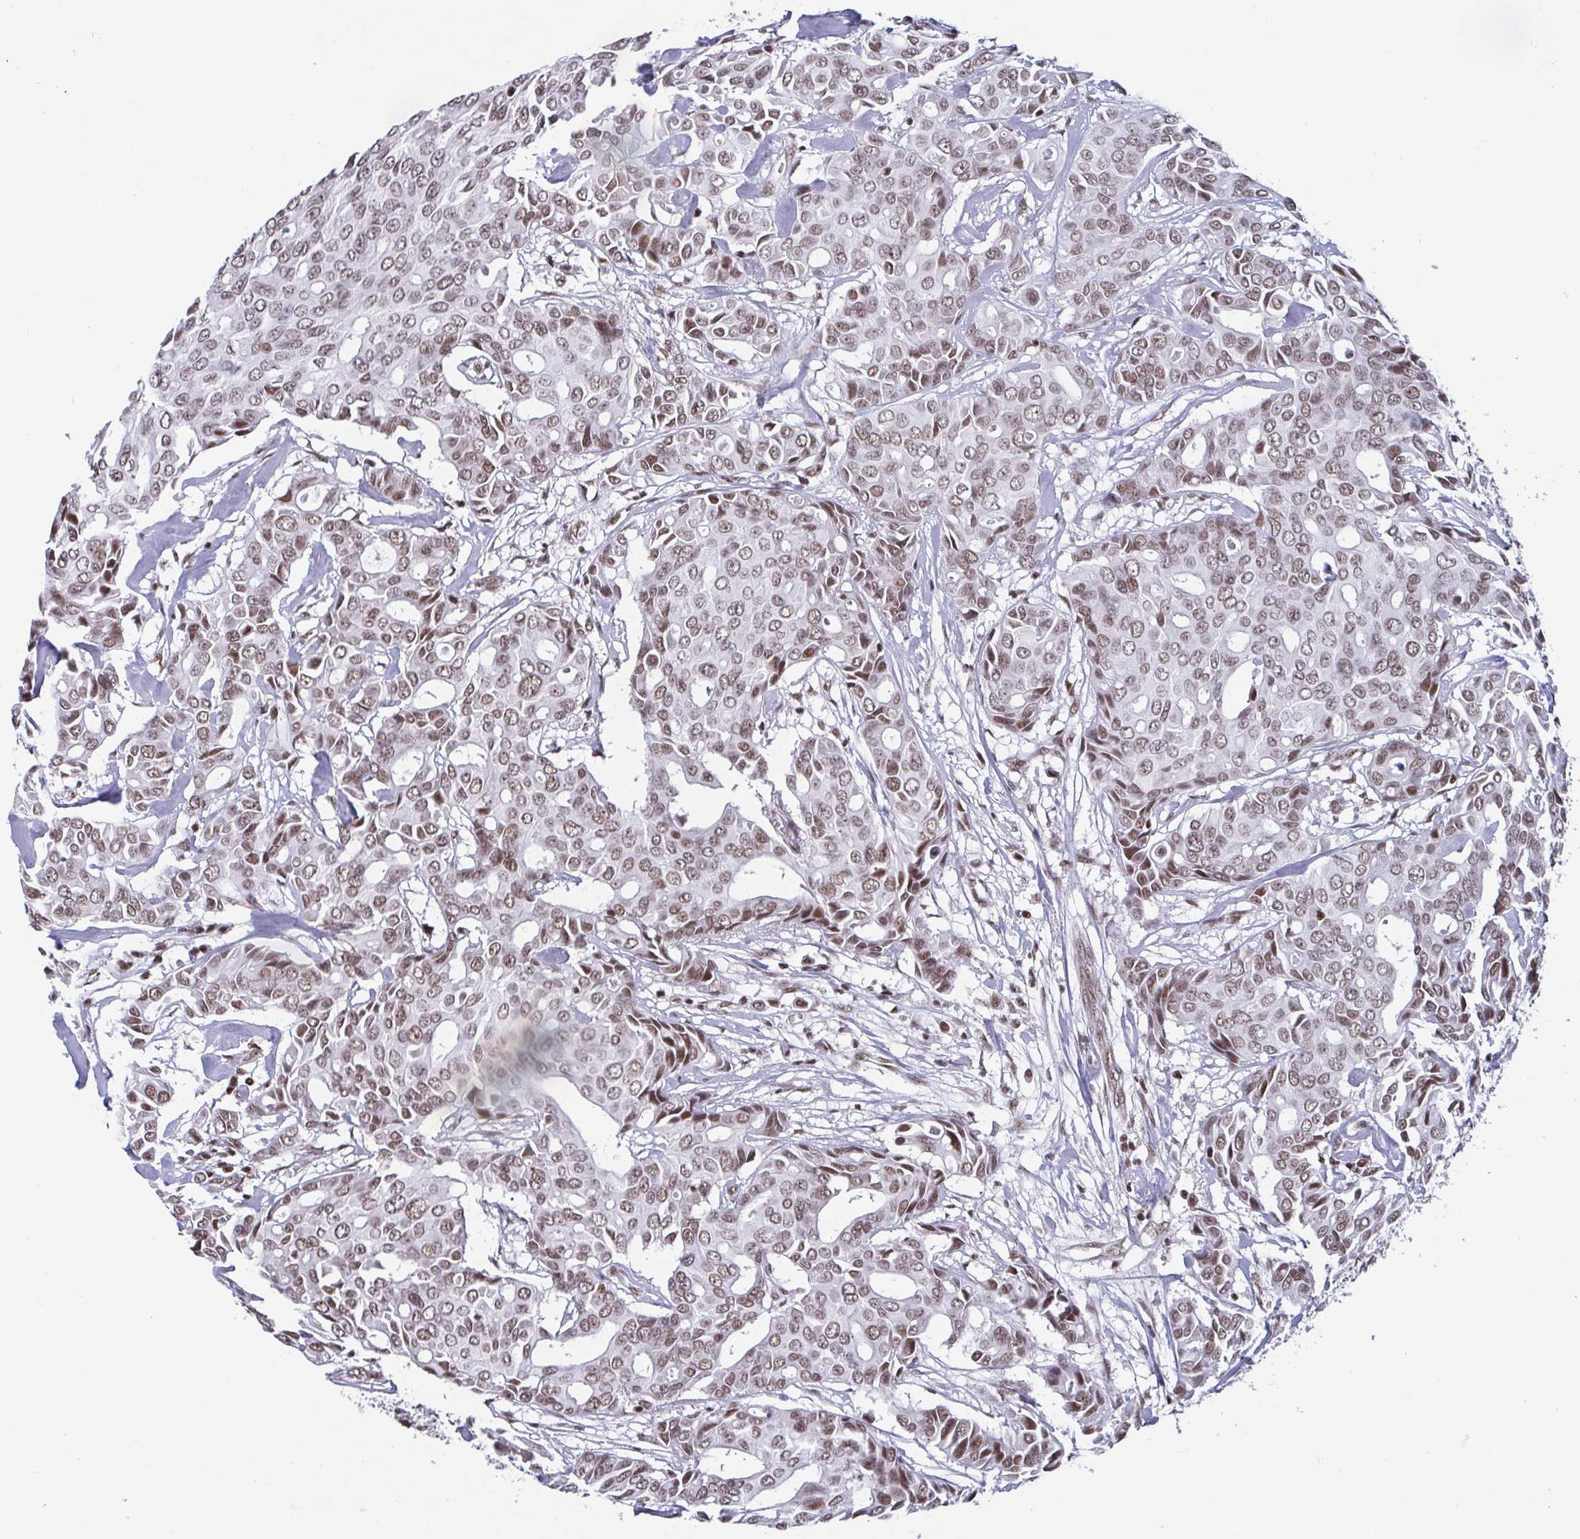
{"staining": {"intensity": "weak", "quantity": ">75%", "location": "nuclear"}, "tissue": "breast cancer", "cell_type": "Tumor cells", "image_type": "cancer", "snomed": [{"axis": "morphology", "description": "Duct carcinoma"}, {"axis": "topography", "description": "Breast"}], "caption": "DAB (3,3'-diaminobenzidine) immunohistochemical staining of breast invasive ductal carcinoma shows weak nuclear protein staining in about >75% of tumor cells. The staining was performed using DAB (3,3'-diaminobenzidine) to visualize the protein expression in brown, while the nuclei were stained in blue with hematoxylin (Magnification: 20x).", "gene": "CTCF", "patient": {"sex": "female", "age": 54}}